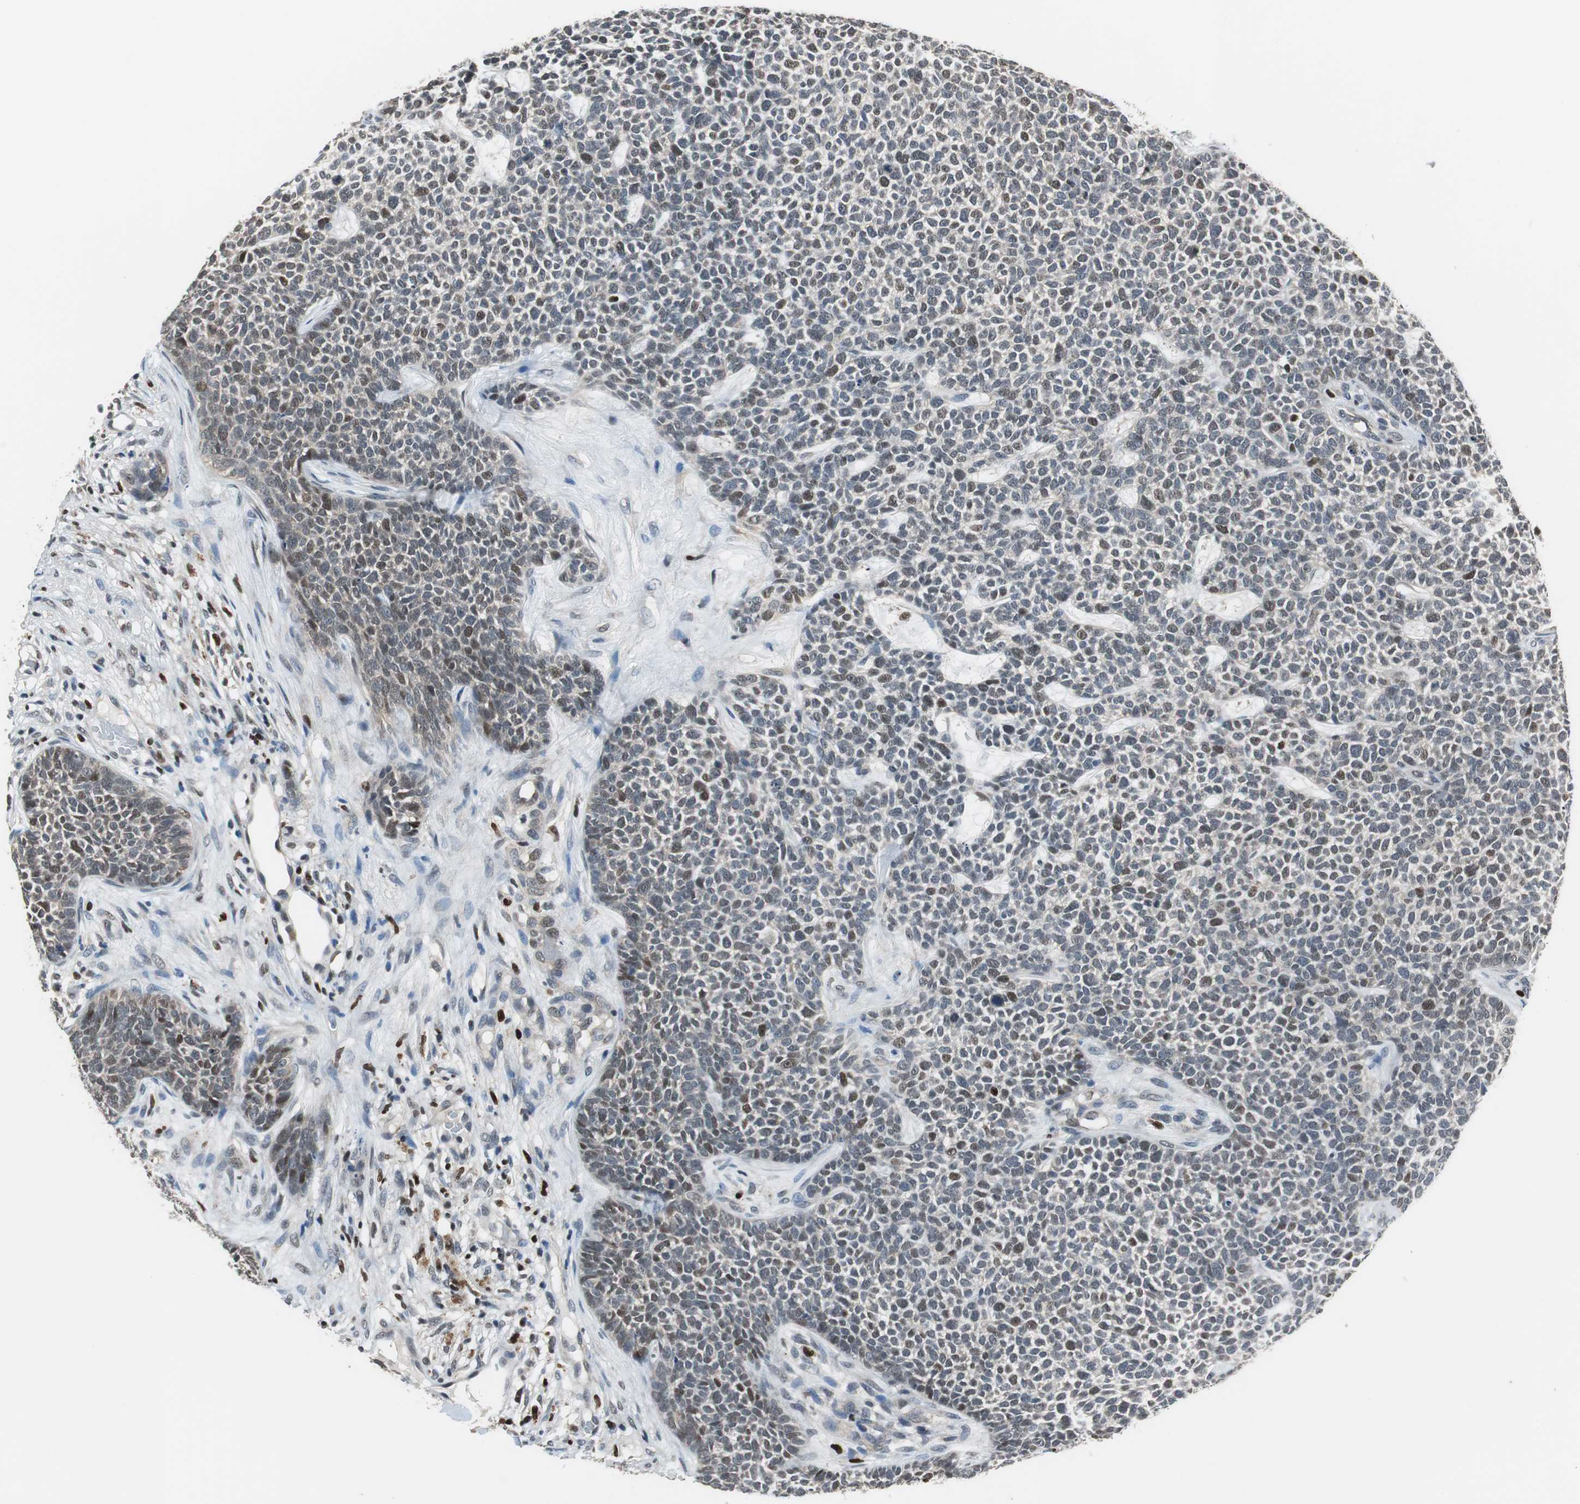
{"staining": {"intensity": "weak", "quantity": ">75%", "location": "nuclear"}, "tissue": "skin cancer", "cell_type": "Tumor cells", "image_type": "cancer", "snomed": [{"axis": "morphology", "description": "Basal cell carcinoma"}, {"axis": "topography", "description": "Skin"}], "caption": "Human skin basal cell carcinoma stained with a brown dye exhibits weak nuclear positive expression in approximately >75% of tumor cells.", "gene": "MAFB", "patient": {"sex": "female", "age": 84}}